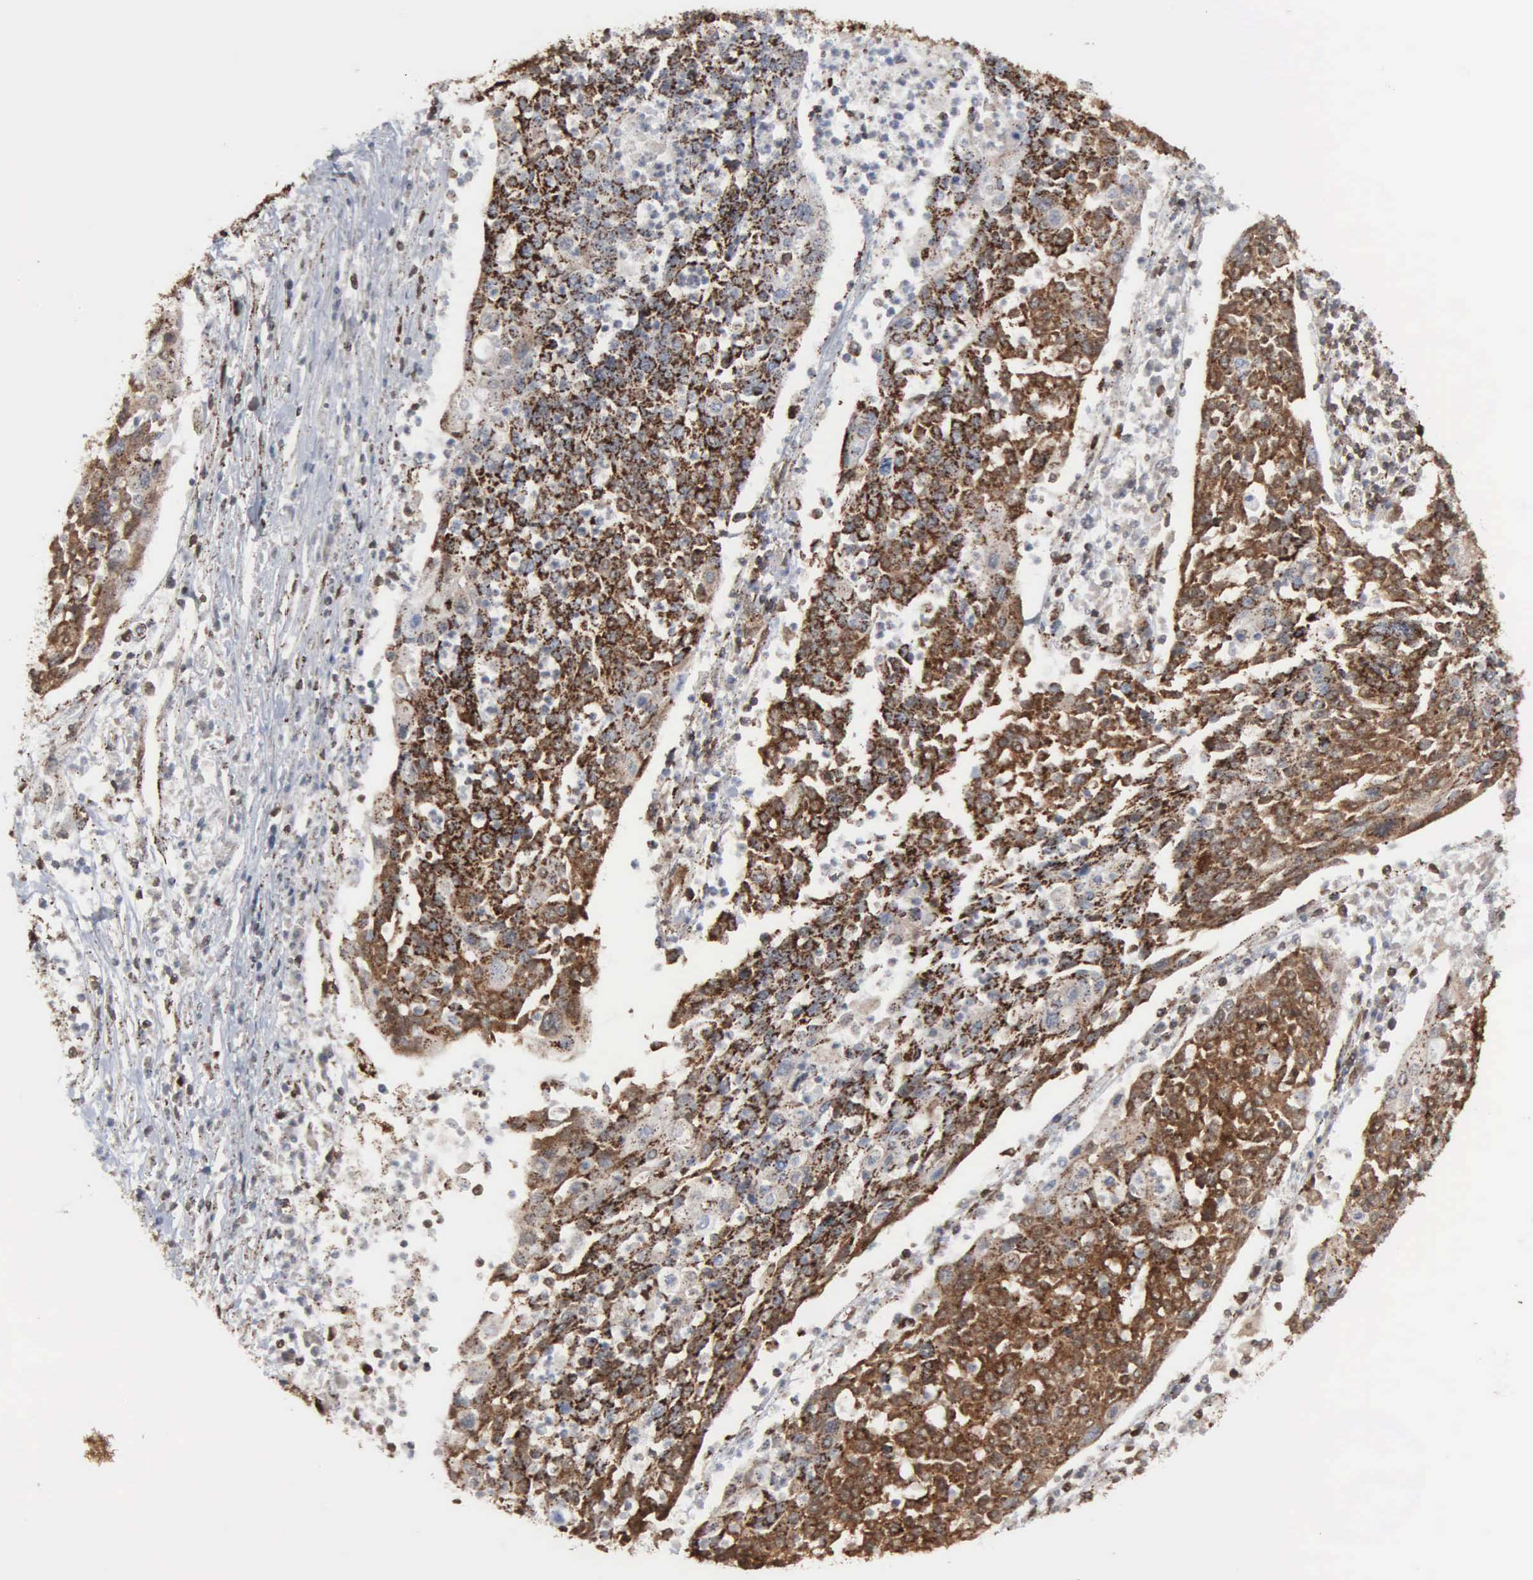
{"staining": {"intensity": "strong", "quantity": ">75%", "location": "cytoplasmic/membranous"}, "tissue": "cervical cancer", "cell_type": "Tumor cells", "image_type": "cancer", "snomed": [{"axis": "morphology", "description": "Squamous cell carcinoma, NOS"}, {"axis": "topography", "description": "Cervix"}], "caption": "Immunohistochemical staining of cervical cancer displays high levels of strong cytoplasmic/membranous positivity in approximately >75% of tumor cells.", "gene": "HSPA9", "patient": {"sex": "female", "age": 40}}